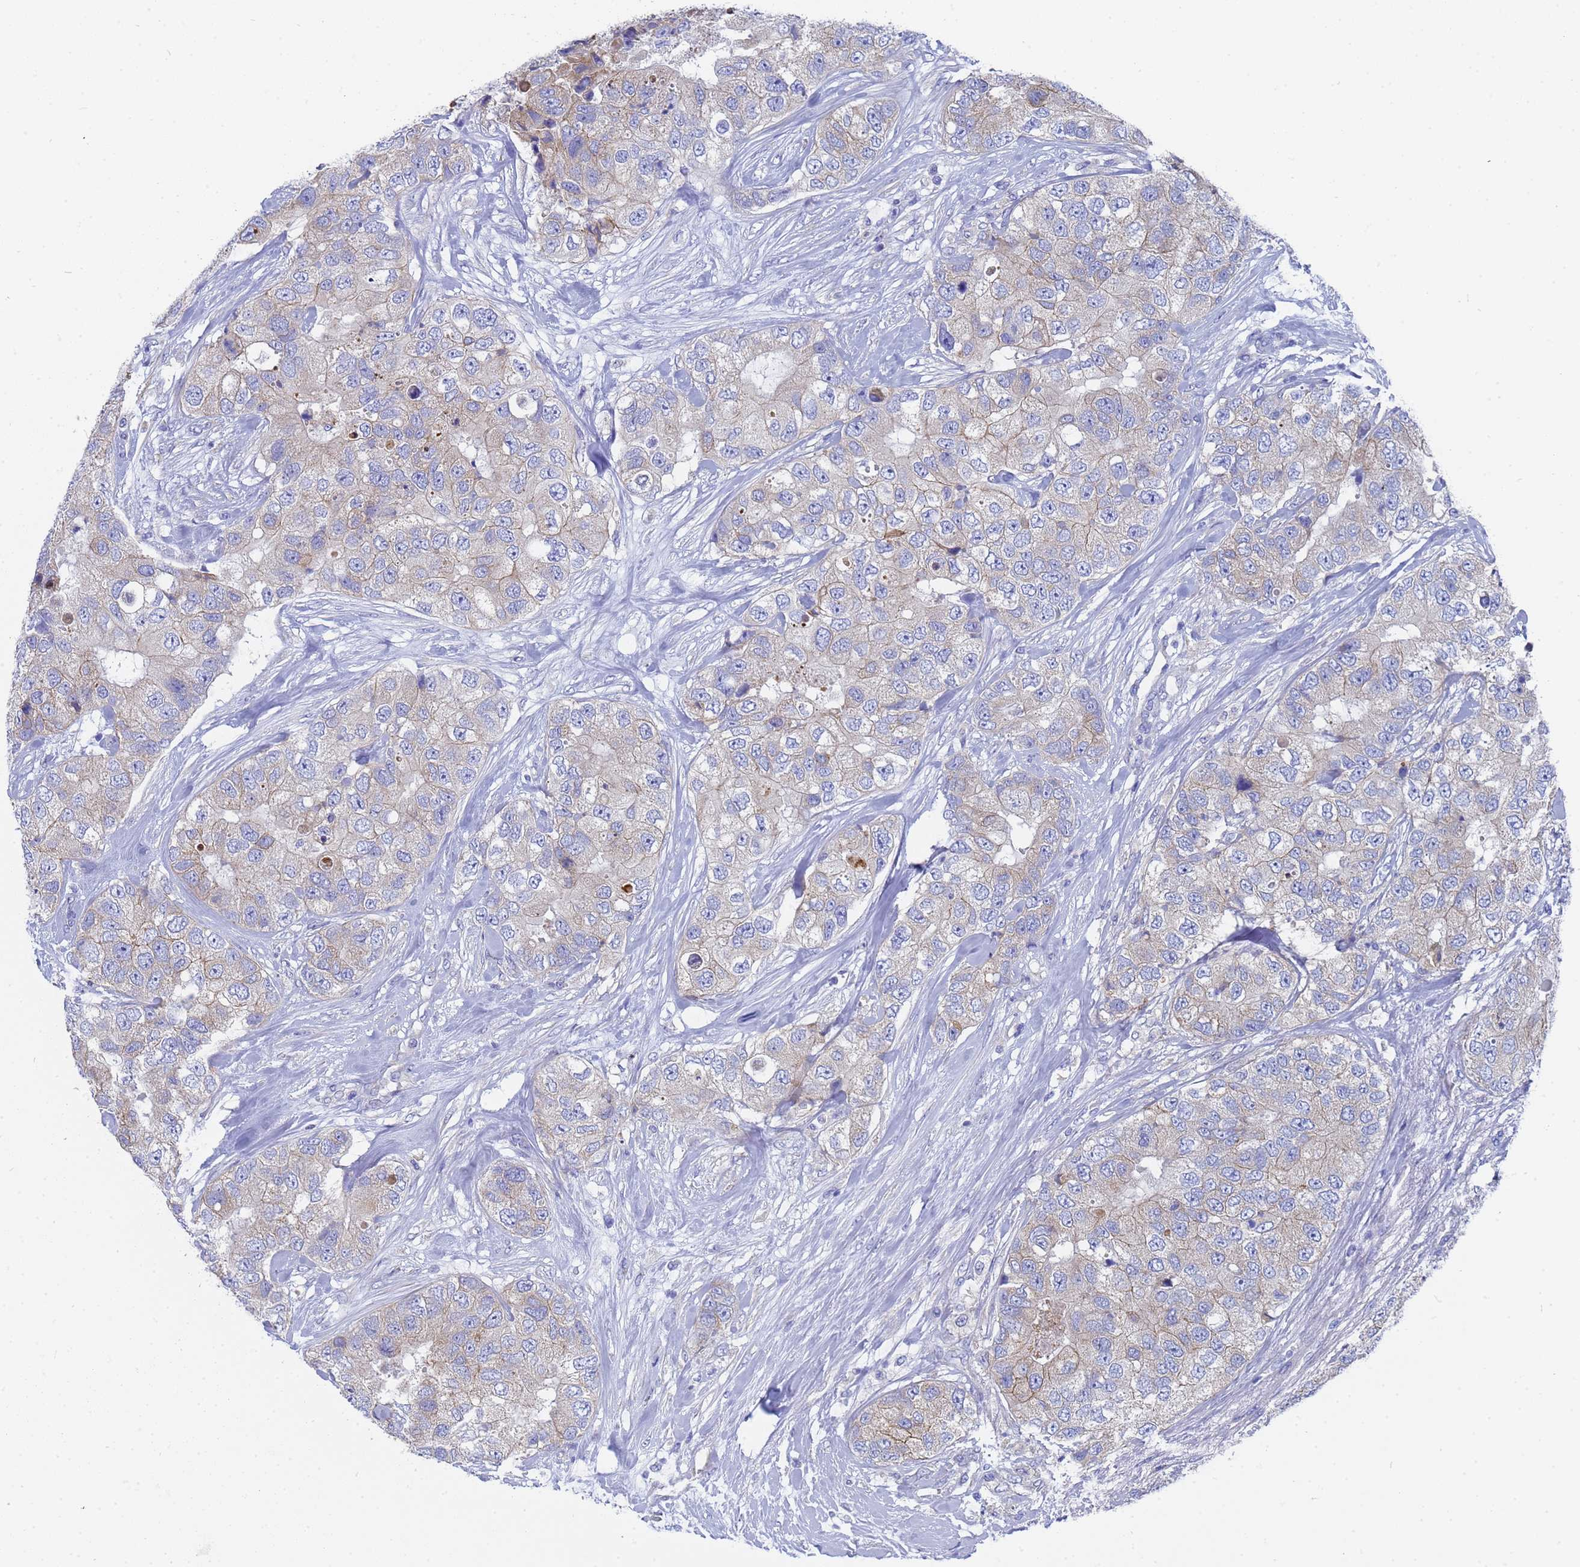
{"staining": {"intensity": "weak", "quantity": "25%-75%", "location": "cytoplasmic/membranous"}, "tissue": "breast cancer", "cell_type": "Tumor cells", "image_type": "cancer", "snomed": [{"axis": "morphology", "description": "Duct carcinoma"}, {"axis": "topography", "description": "Breast"}], "caption": "IHC (DAB) staining of breast cancer demonstrates weak cytoplasmic/membranous protein expression in about 25%-75% of tumor cells. The staining was performed using DAB (3,3'-diaminobenzidine), with brown indicating positive protein expression. Nuclei are stained blue with hematoxylin.", "gene": "TM4SF4", "patient": {"sex": "female", "age": 62}}